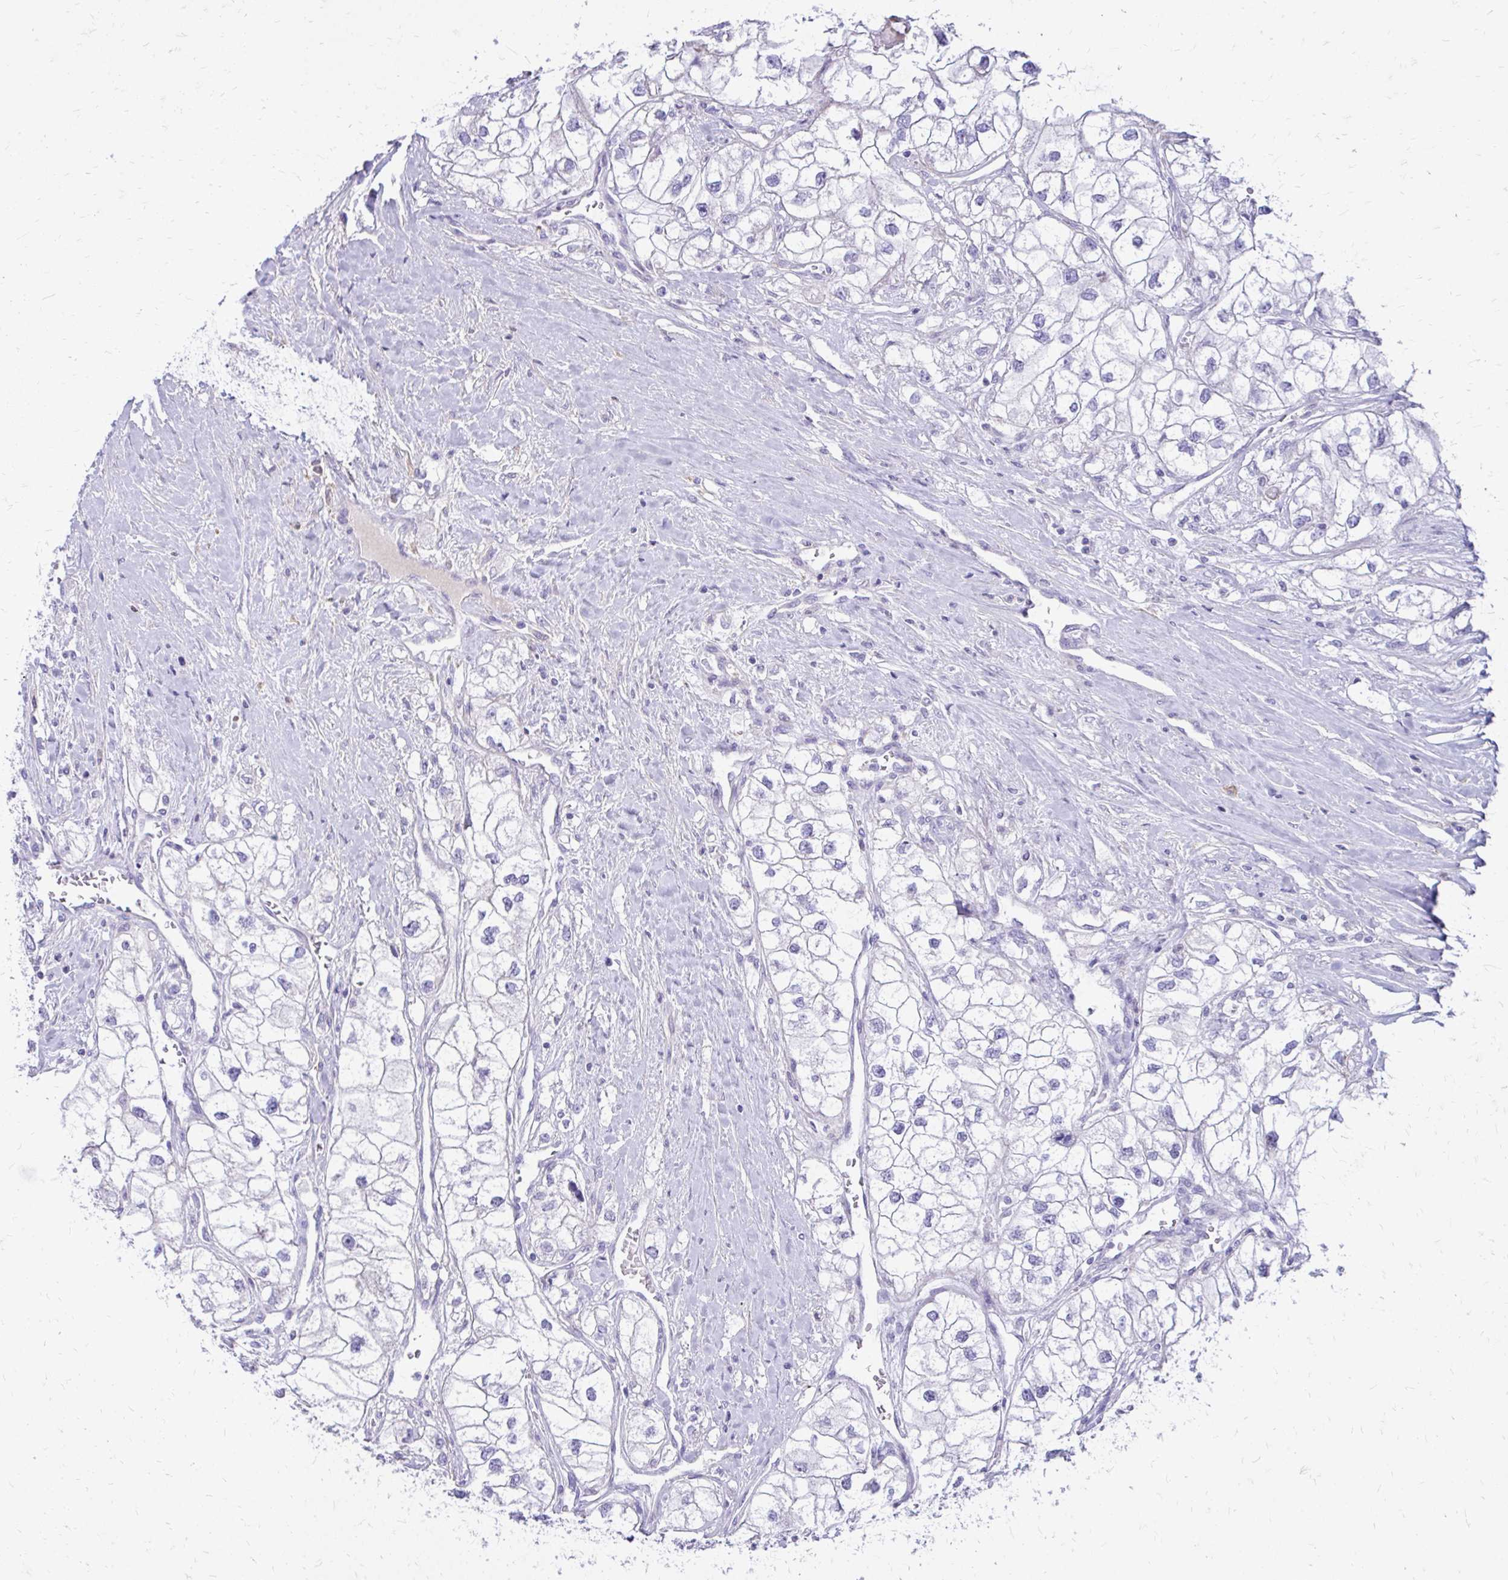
{"staining": {"intensity": "negative", "quantity": "none", "location": "none"}, "tissue": "renal cancer", "cell_type": "Tumor cells", "image_type": "cancer", "snomed": [{"axis": "morphology", "description": "Adenocarcinoma, NOS"}, {"axis": "topography", "description": "Kidney"}], "caption": "Immunohistochemistry image of renal cancer (adenocarcinoma) stained for a protein (brown), which displays no staining in tumor cells.", "gene": "SIGLEC11", "patient": {"sex": "male", "age": 59}}